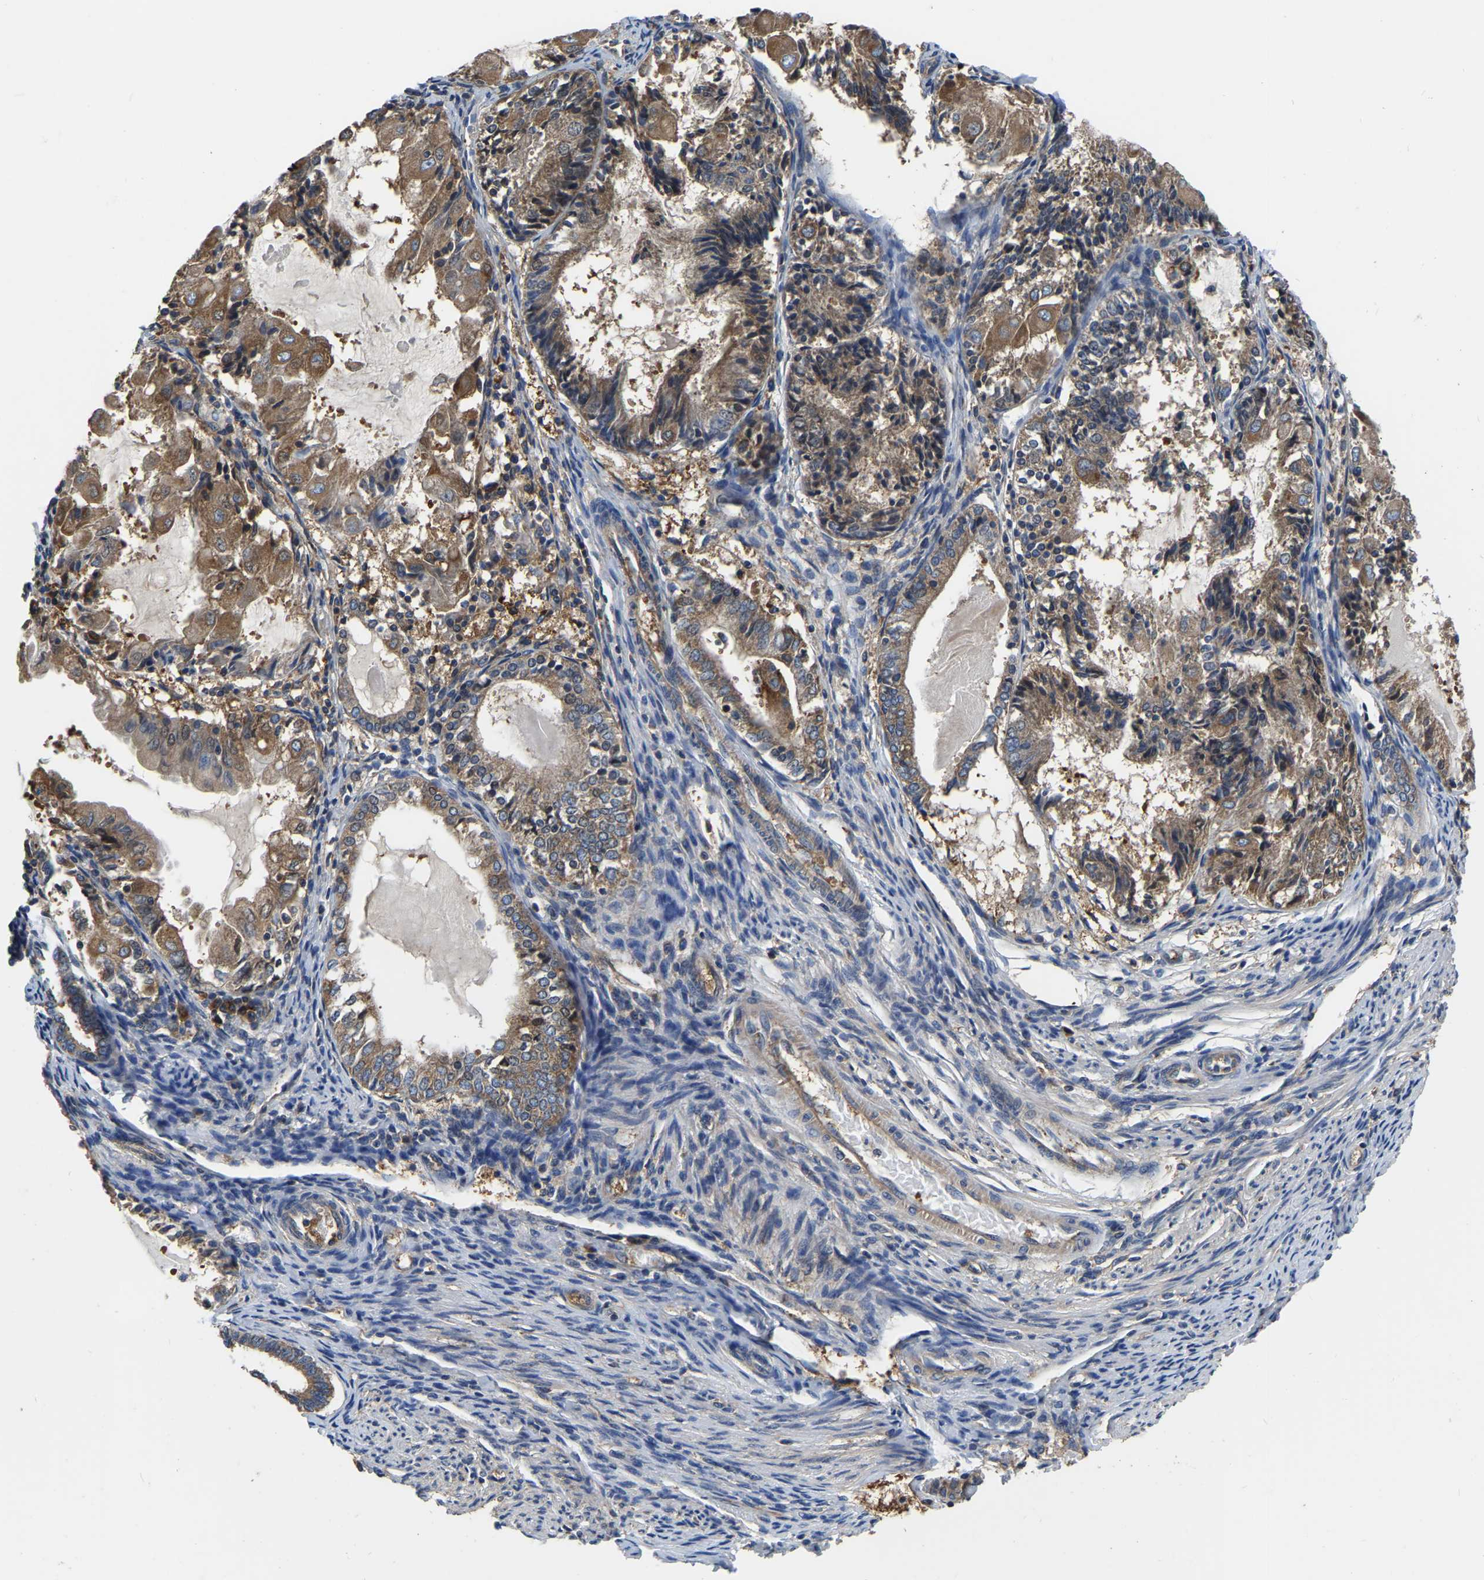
{"staining": {"intensity": "moderate", "quantity": ">75%", "location": "cytoplasmic/membranous"}, "tissue": "endometrial cancer", "cell_type": "Tumor cells", "image_type": "cancer", "snomed": [{"axis": "morphology", "description": "Adenocarcinoma, NOS"}, {"axis": "topography", "description": "Endometrium"}], "caption": "A brown stain shows moderate cytoplasmic/membranous expression of a protein in human endometrial cancer (adenocarcinoma) tumor cells. The staining was performed using DAB (3,3'-diaminobenzidine), with brown indicating positive protein expression. Nuclei are stained blue with hematoxylin.", "gene": "GARS1", "patient": {"sex": "female", "age": 81}}